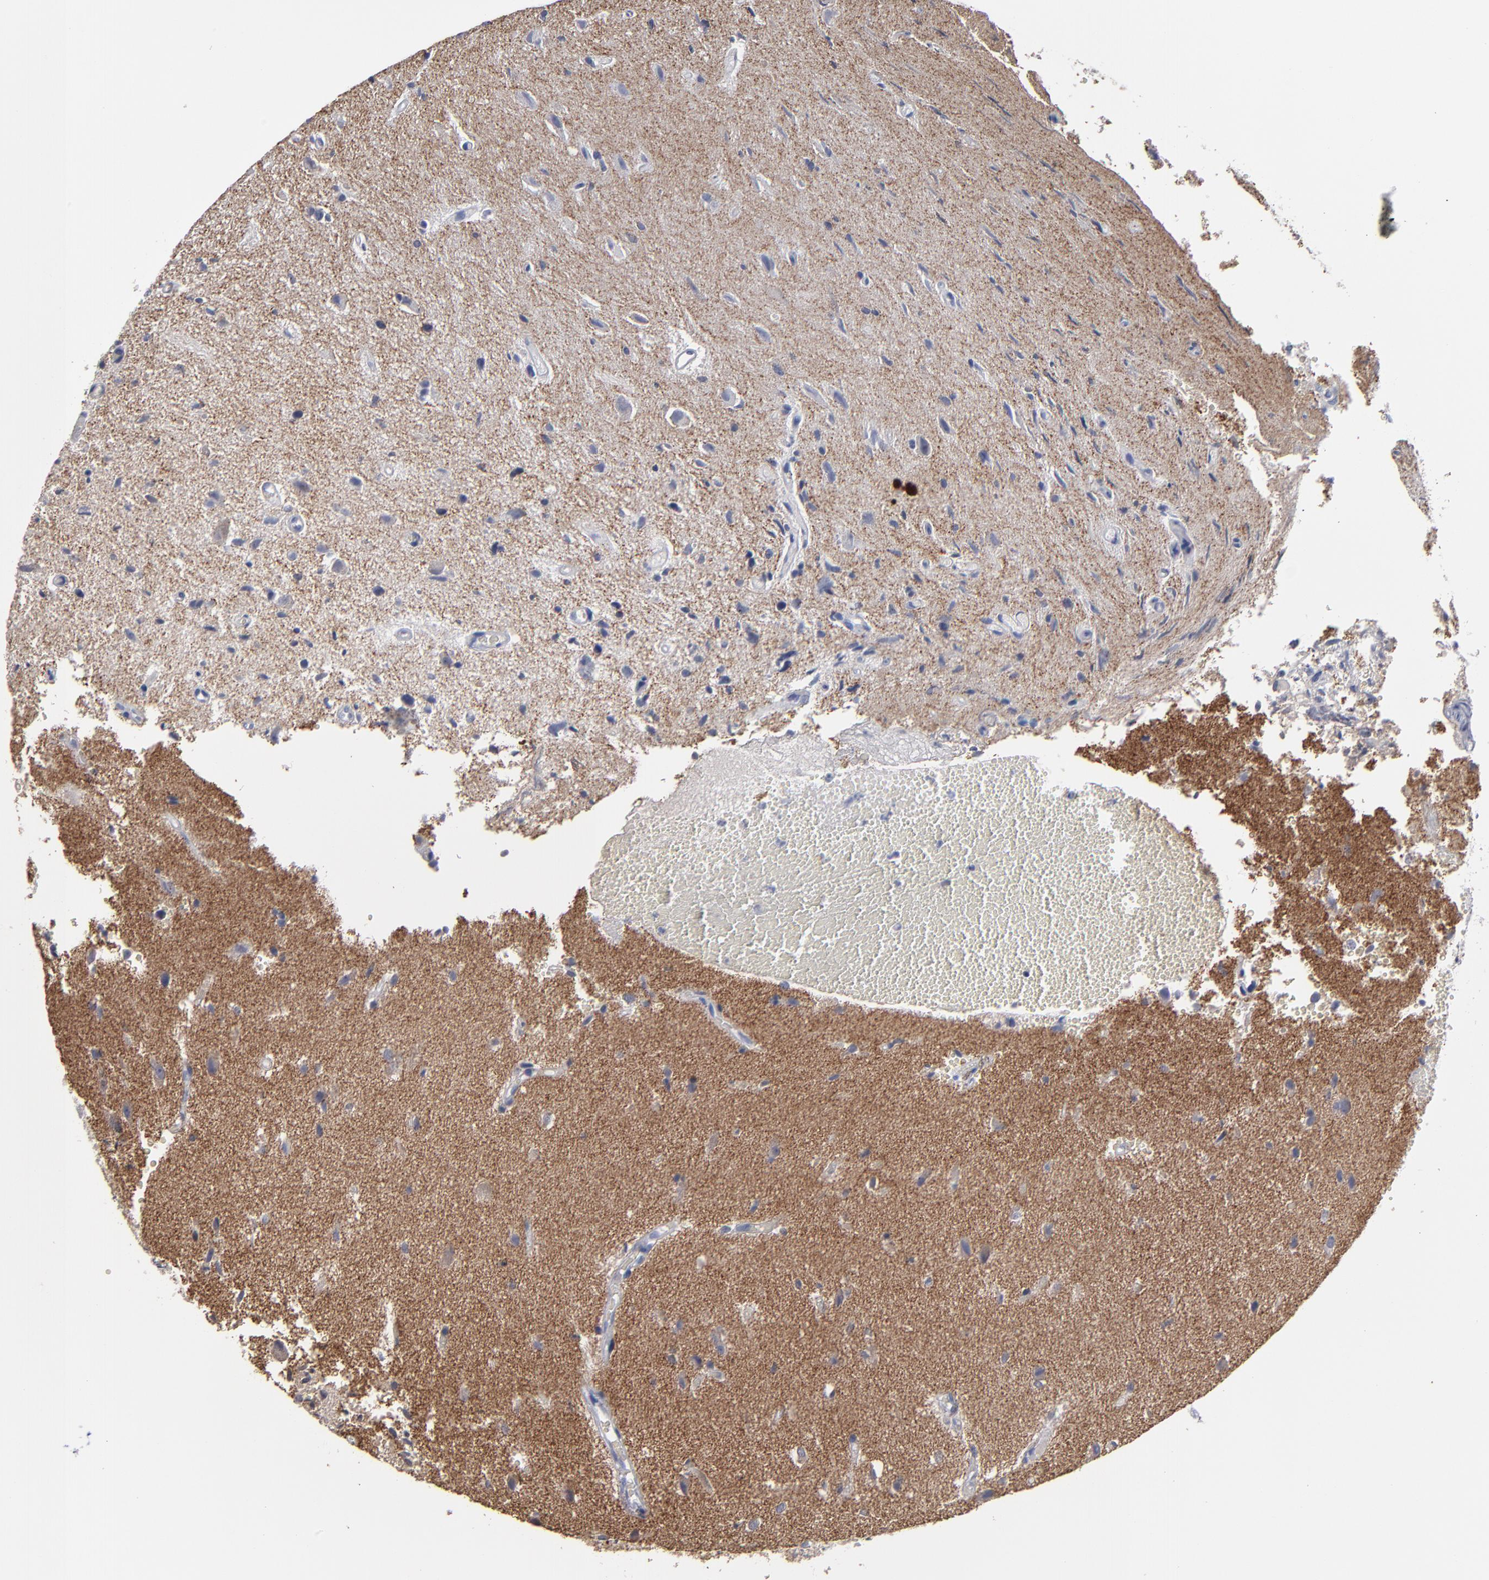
{"staining": {"intensity": "negative", "quantity": "none", "location": "none"}, "tissue": "glioma", "cell_type": "Tumor cells", "image_type": "cancer", "snomed": [{"axis": "morphology", "description": "Normal tissue, NOS"}, {"axis": "morphology", "description": "Glioma, malignant, High grade"}, {"axis": "topography", "description": "Cerebral cortex"}], "caption": "Tumor cells are negative for protein expression in human glioma.", "gene": "RPH3A", "patient": {"sex": "male", "age": 75}}